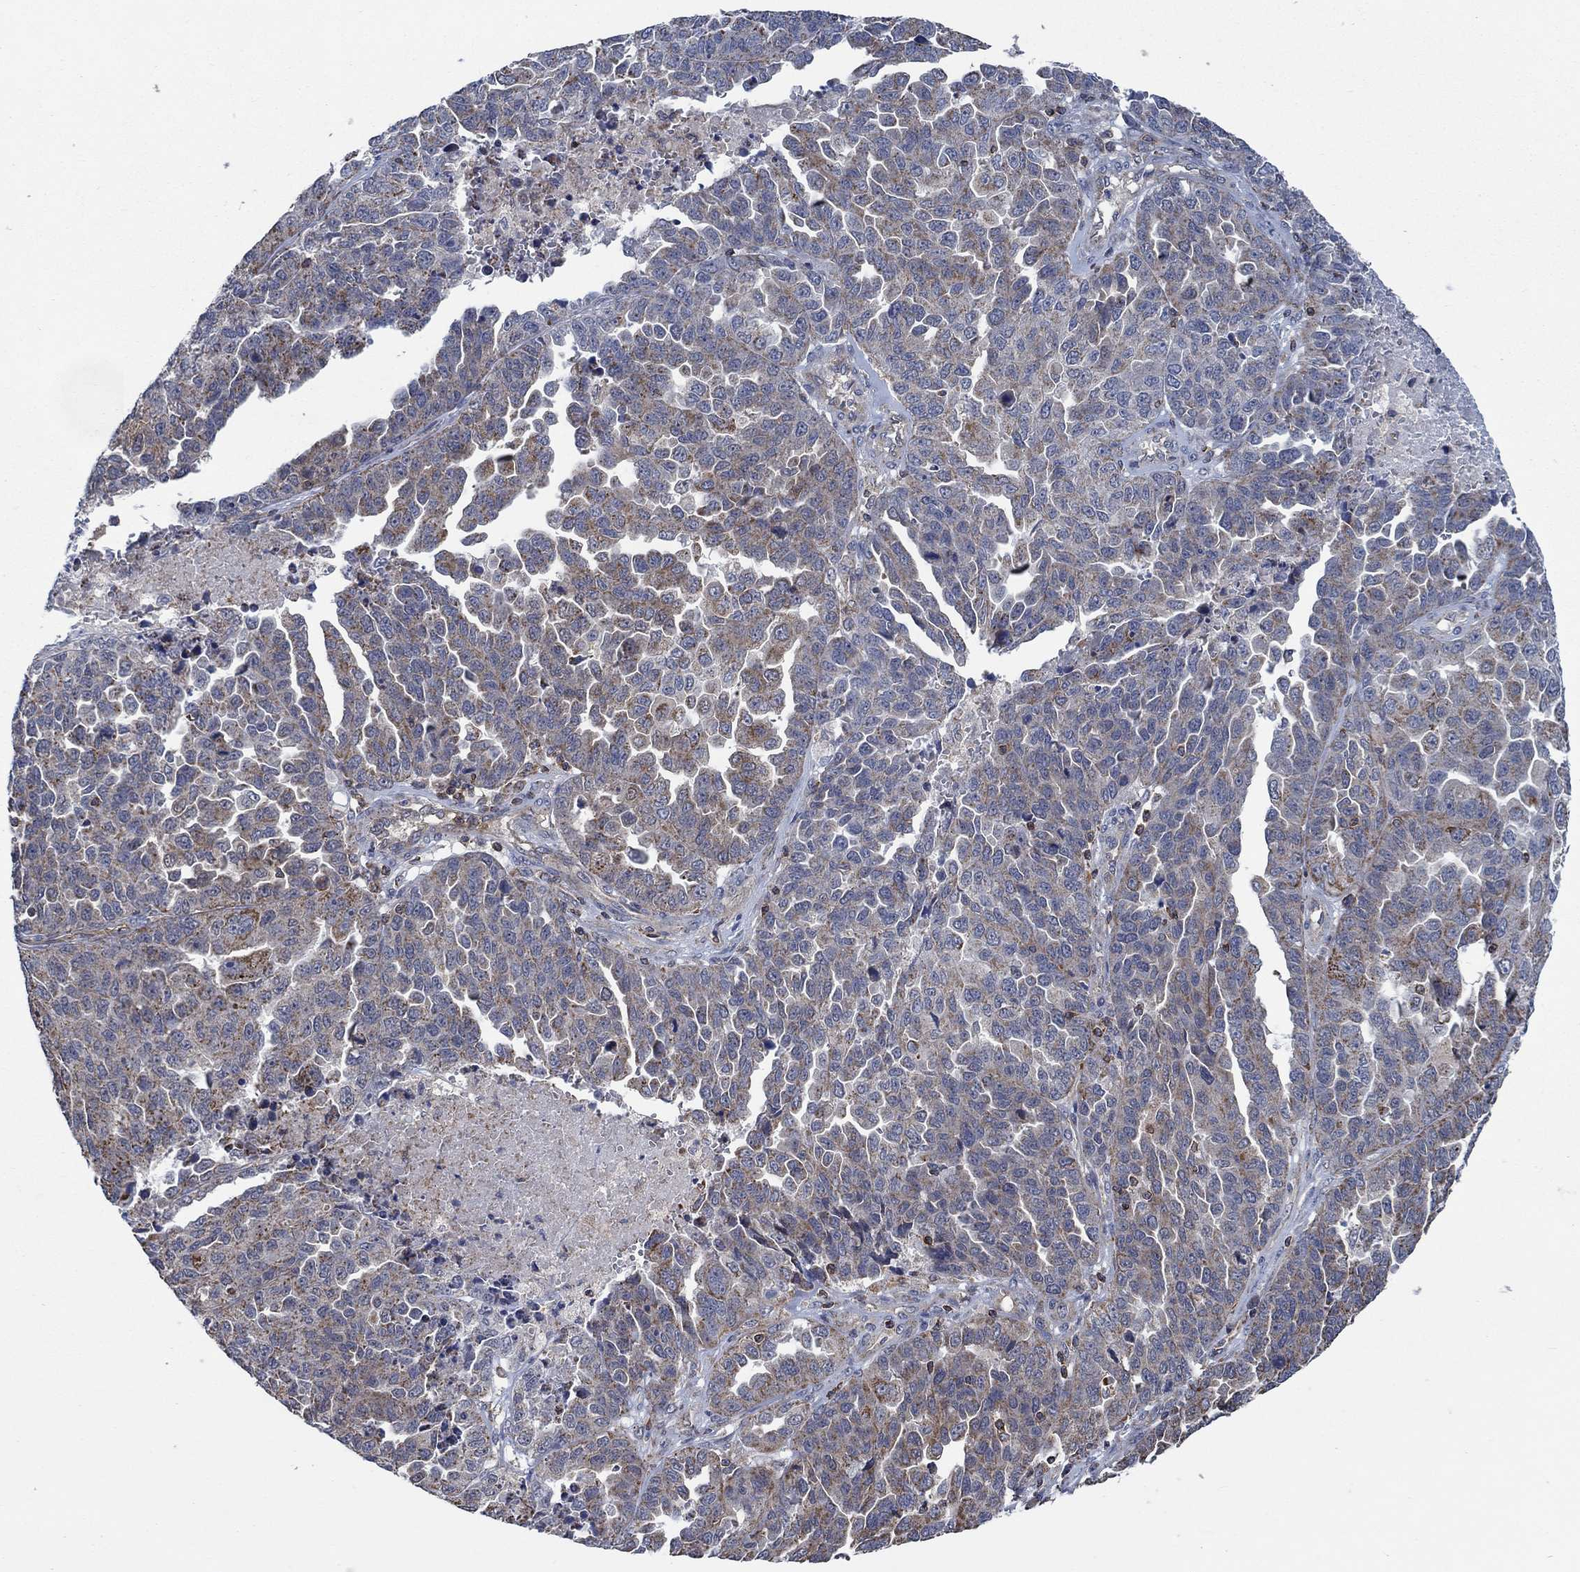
{"staining": {"intensity": "moderate", "quantity": "<25%", "location": "cytoplasmic/membranous"}, "tissue": "ovarian cancer", "cell_type": "Tumor cells", "image_type": "cancer", "snomed": [{"axis": "morphology", "description": "Cystadenocarcinoma, serous, NOS"}, {"axis": "topography", "description": "Ovary"}], "caption": "Protein expression analysis of human ovarian serous cystadenocarcinoma reveals moderate cytoplasmic/membranous staining in approximately <25% of tumor cells. Using DAB (3,3'-diaminobenzidine) (brown) and hematoxylin (blue) stains, captured at high magnification using brightfield microscopy.", "gene": "STXBP6", "patient": {"sex": "female", "age": 87}}